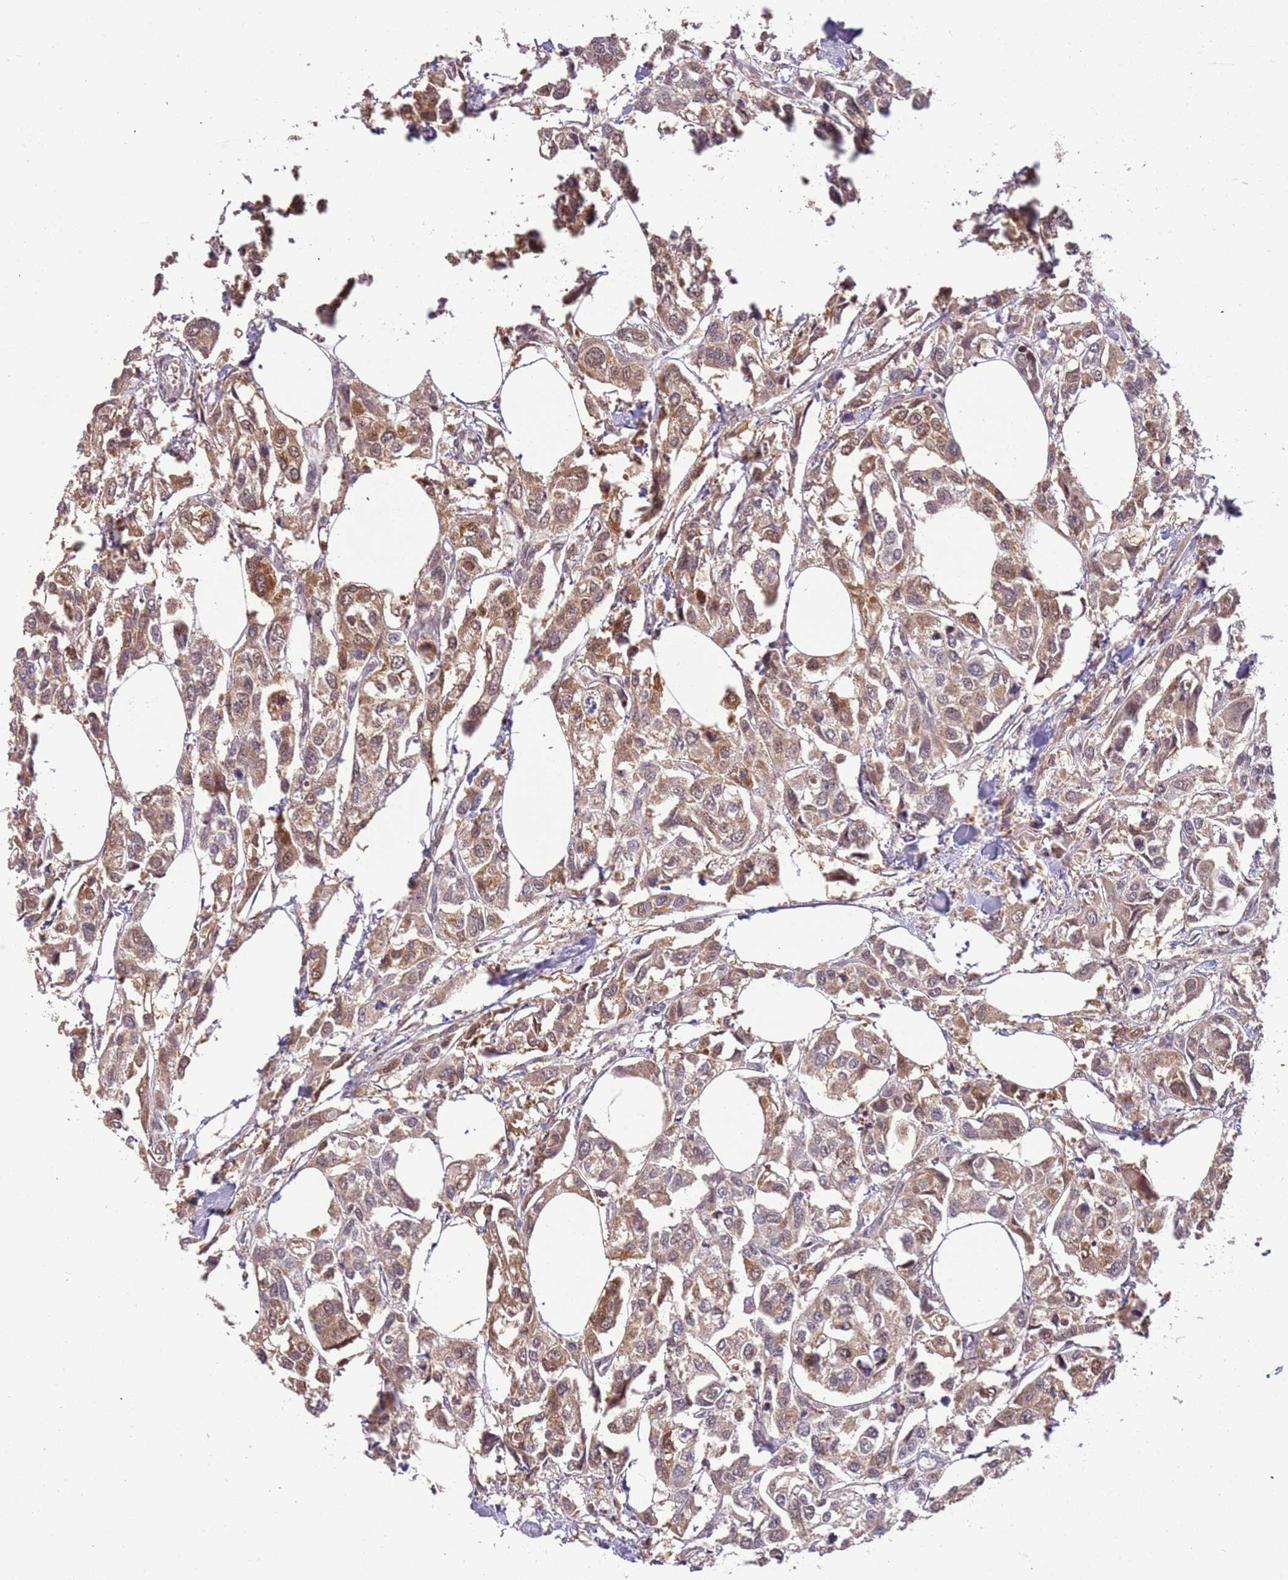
{"staining": {"intensity": "moderate", "quantity": ">75%", "location": "cytoplasmic/membranous"}, "tissue": "urothelial cancer", "cell_type": "Tumor cells", "image_type": "cancer", "snomed": [{"axis": "morphology", "description": "Urothelial carcinoma, High grade"}, {"axis": "topography", "description": "Urinary bladder"}], "caption": "Immunohistochemical staining of urothelial cancer reveals medium levels of moderate cytoplasmic/membranous staining in approximately >75% of tumor cells. (DAB IHC with brightfield microscopy, high magnification).", "gene": "GBP2", "patient": {"sex": "male", "age": 67}}